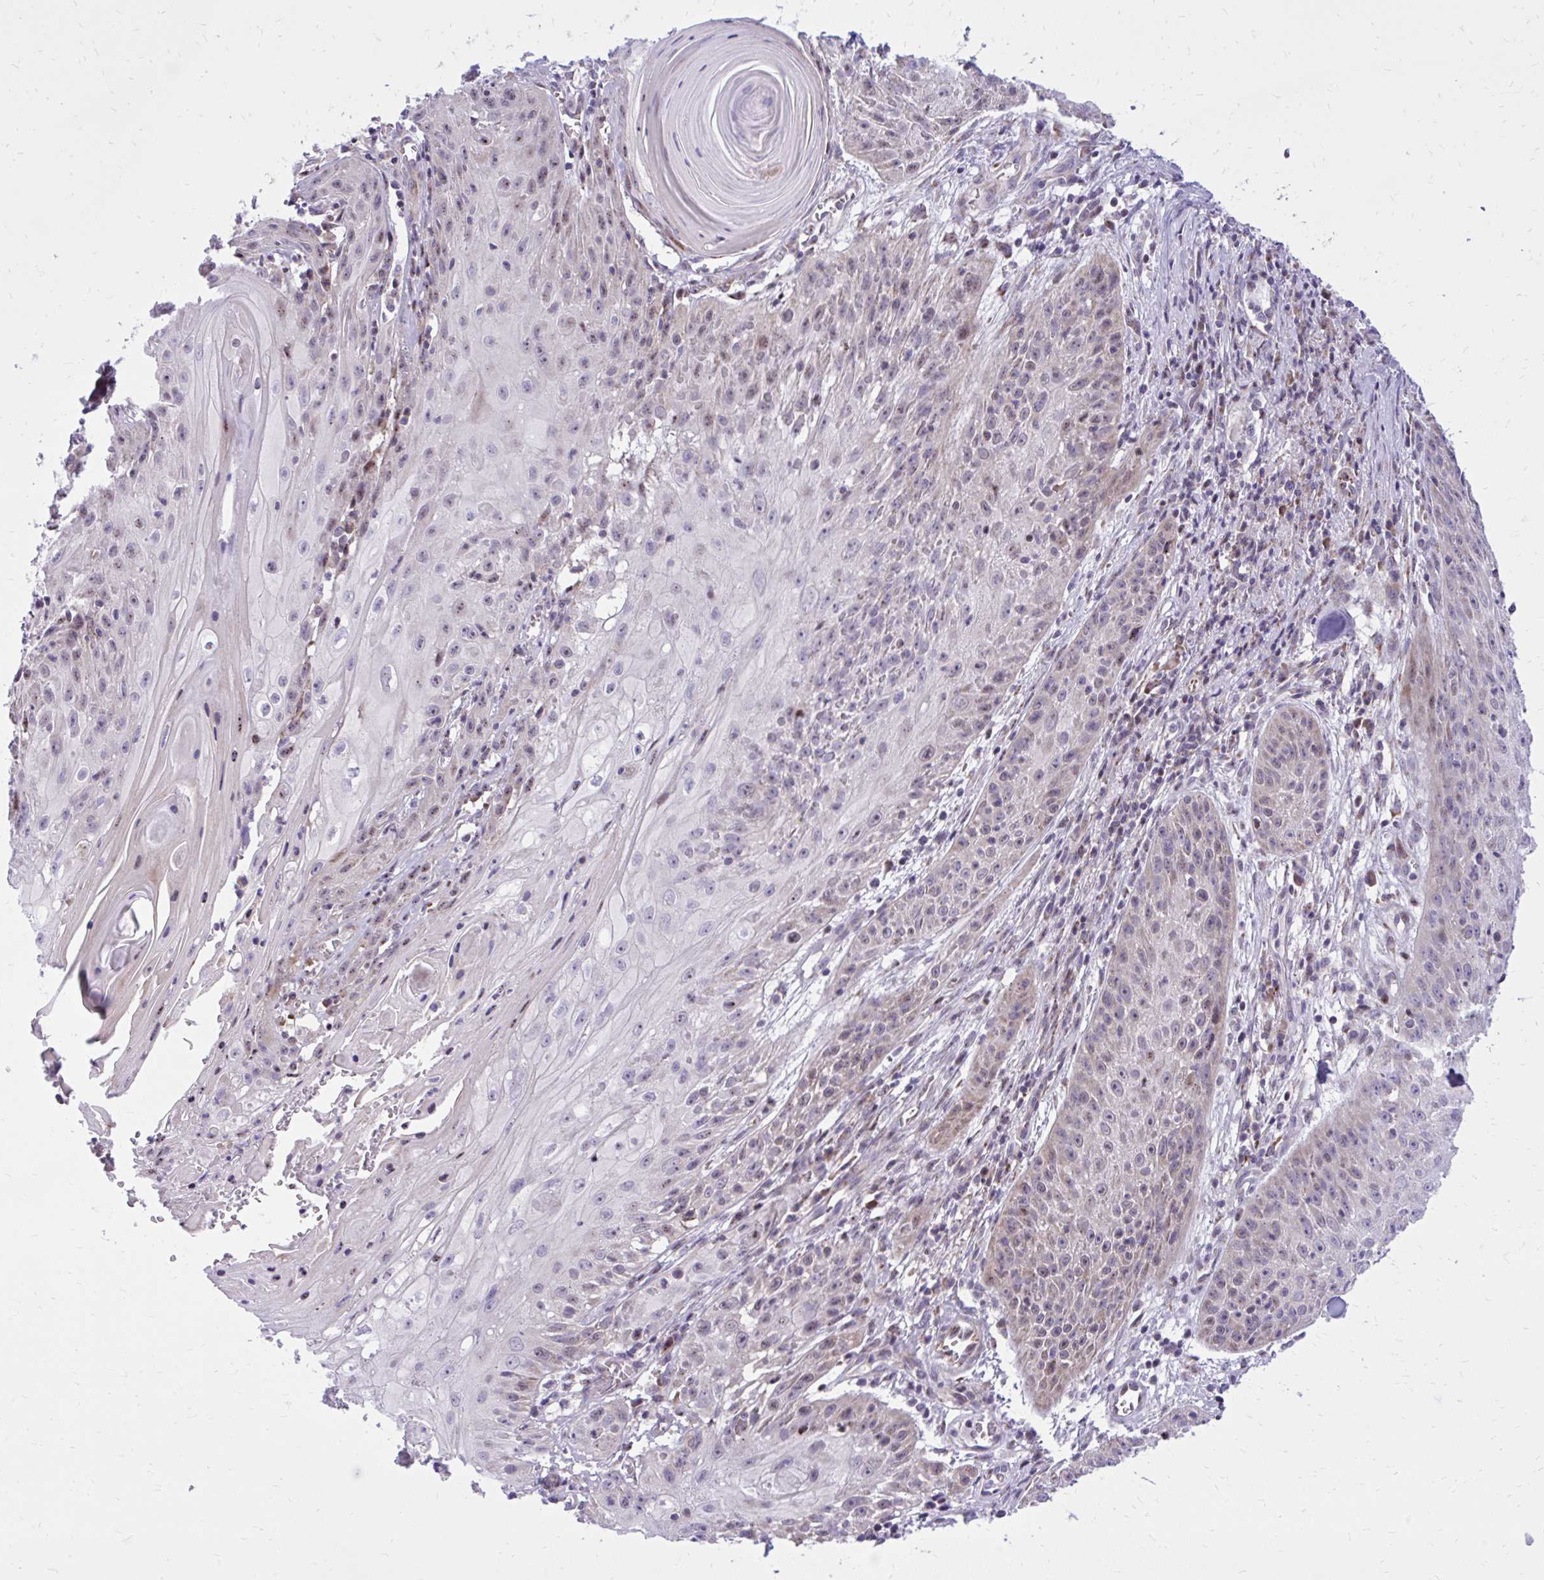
{"staining": {"intensity": "negative", "quantity": "none", "location": "none"}, "tissue": "skin cancer", "cell_type": "Tumor cells", "image_type": "cancer", "snomed": [{"axis": "morphology", "description": "Squamous cell carcinoma, NOS"}, {"axis": "topography", "description": "Skin"}, {"axis": "topography", "description": "Vulva"}], "caption": "This is a image of immunohistochemistry staining of skin cancer, which shows no staining in tumor cells.", "gene": "GPRIN3", "patient": {"sex": "female", "age": 76}}